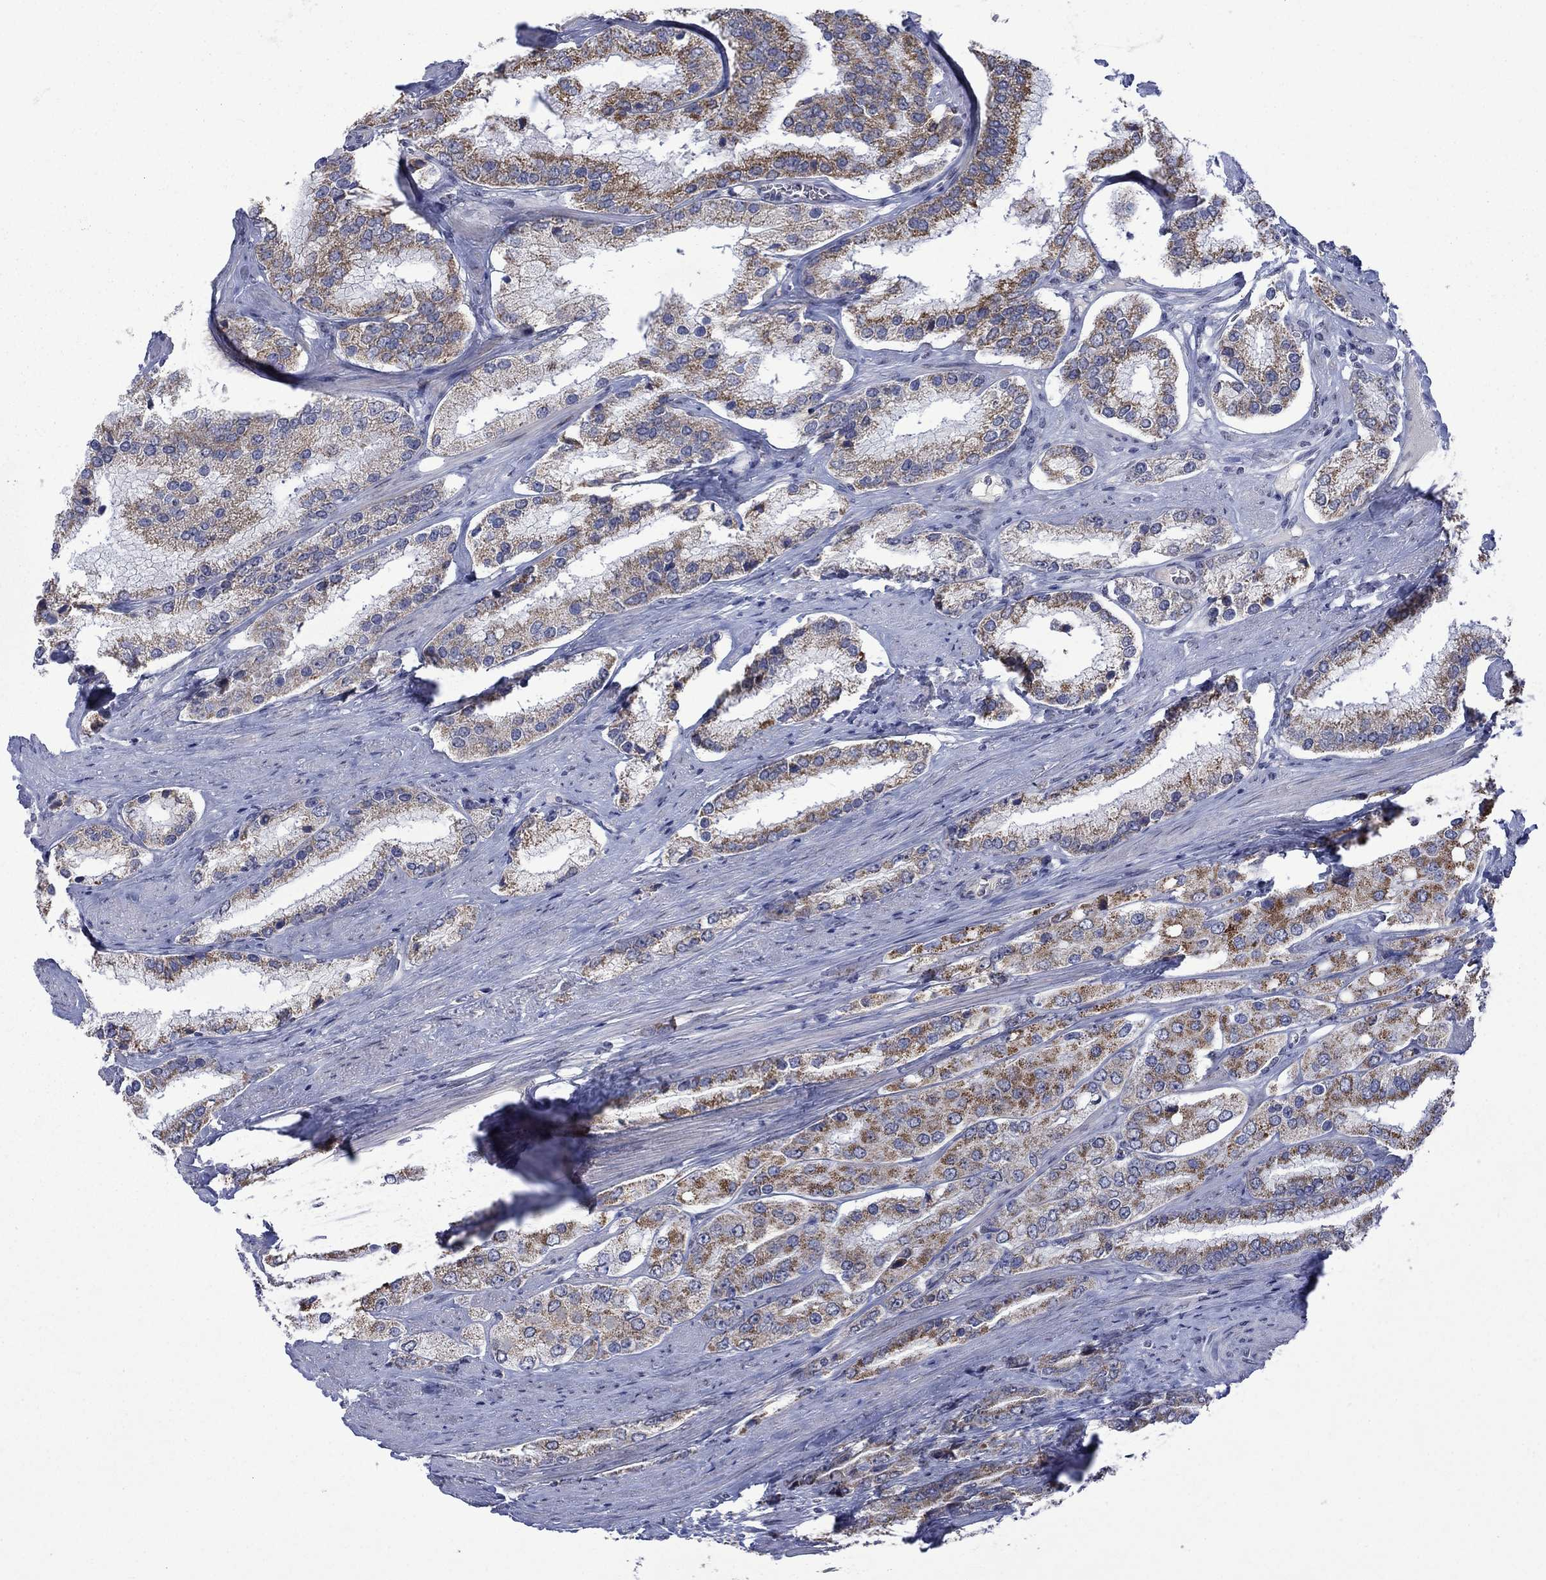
{"staining": {"intensity": "strong", "quantity": "25%-75%", "location": "cytoplasmic/membranous"}, "tissue": "prostate cancer", "cell_type": "Tumor cells", "image_type": "cancer", "snomed": [{"axis": "morphology", "description": "Adenocarcinoma, Low grade"}, {"axis": "topography", "description": "Prostate"}], "caption": "Immunohistochemical staining of human prostate cancer exhibits strong cytoplasmic/membranous protein positivity in about 25%-75% of tumor cells. The staining was performed using DAB, with brown indicating positive protein expression. Nuclei are stained blue with hematoxylin.", "gene": "KCNJ16", "patient": {"sex": "male", "age": 69}}